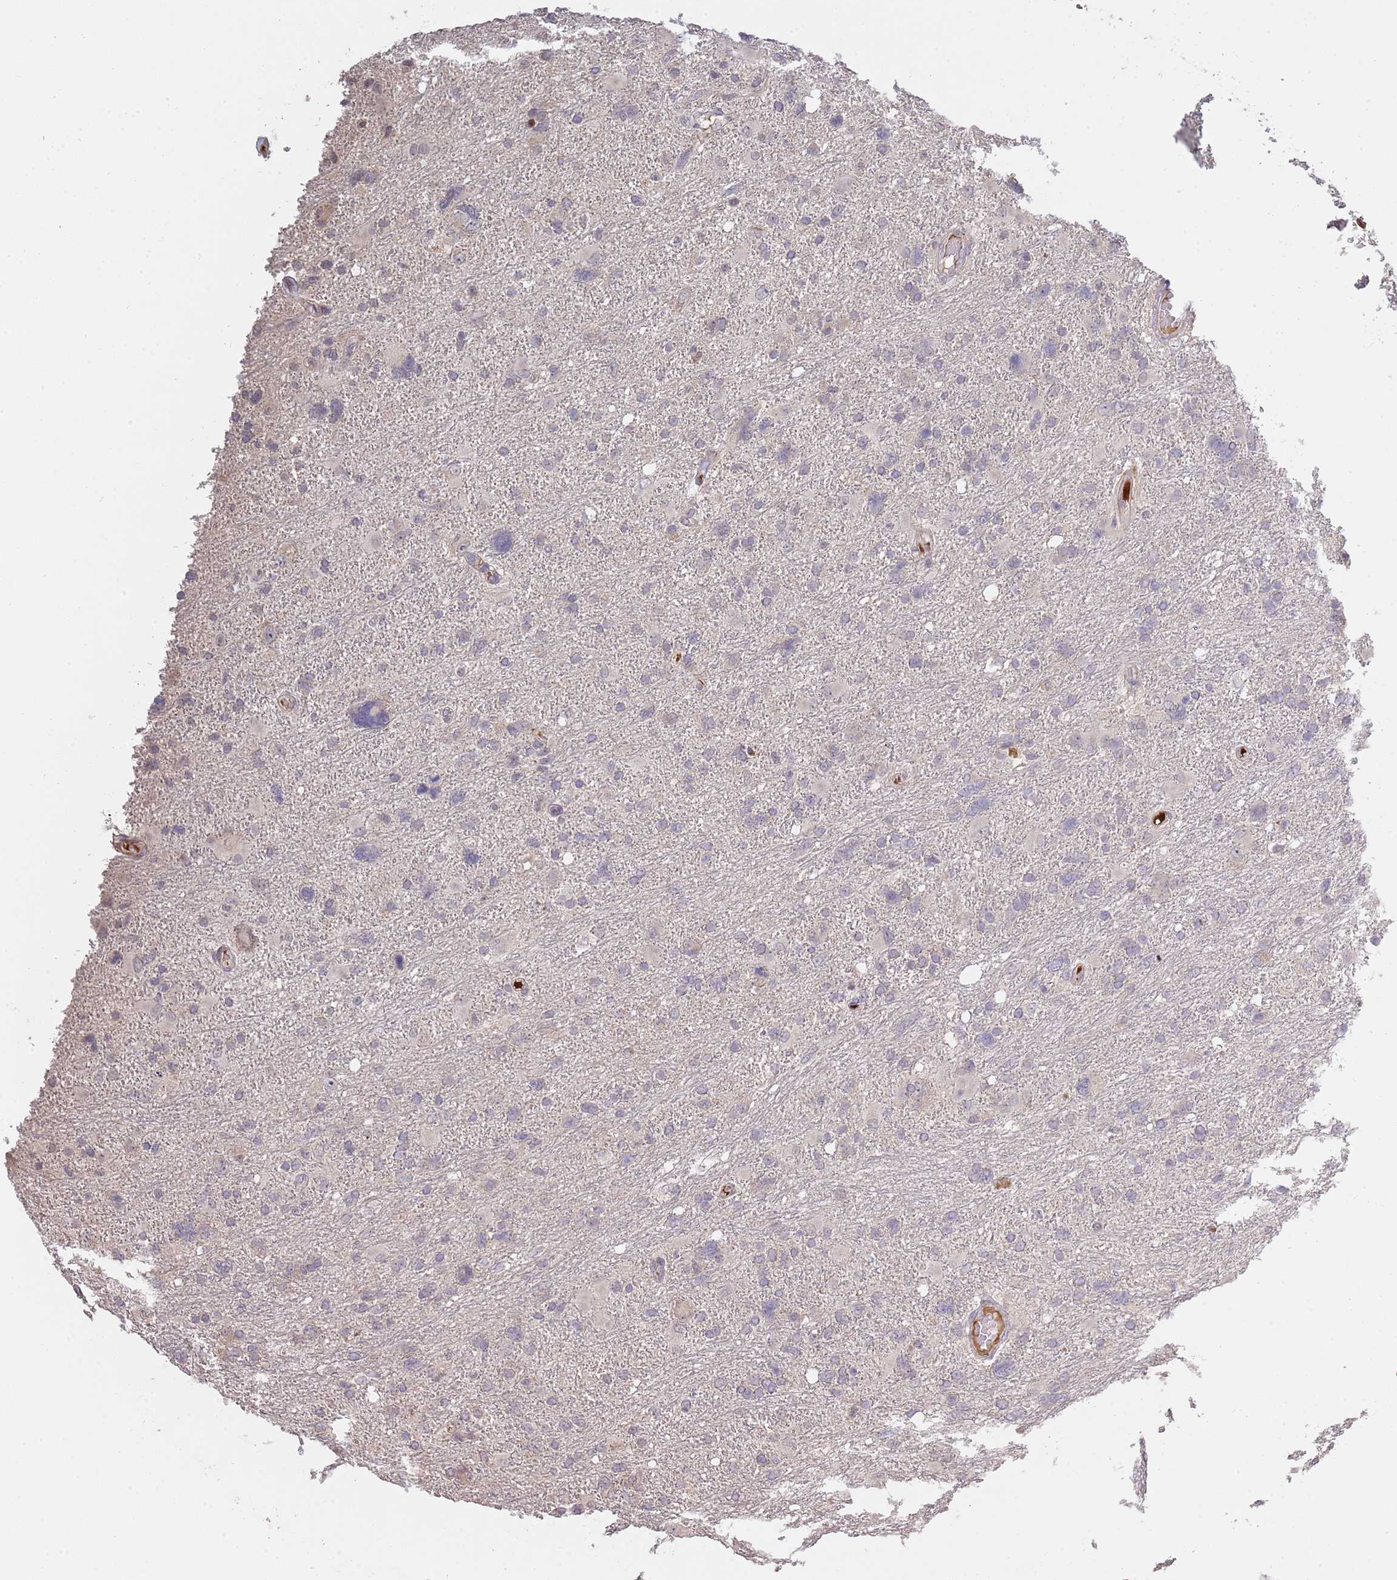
{"staining": {"intensity": "negative", "quantity": "none", "location": "none"}, "tissue": "glioma", "cell_type": "Tumor cells", "image_type": "cancer", "snomed": [{"axis": "morphology", "description": "Glioma, malignant, High grade"}, {"axis": "topography", "description": "Brain"}], "caption": "The histopathology image displays no staining of tumor cells in malignant glioma (high-grade).", "gene": "SYNDIG1L", "patient": {"sex": "male", "age": 61}}